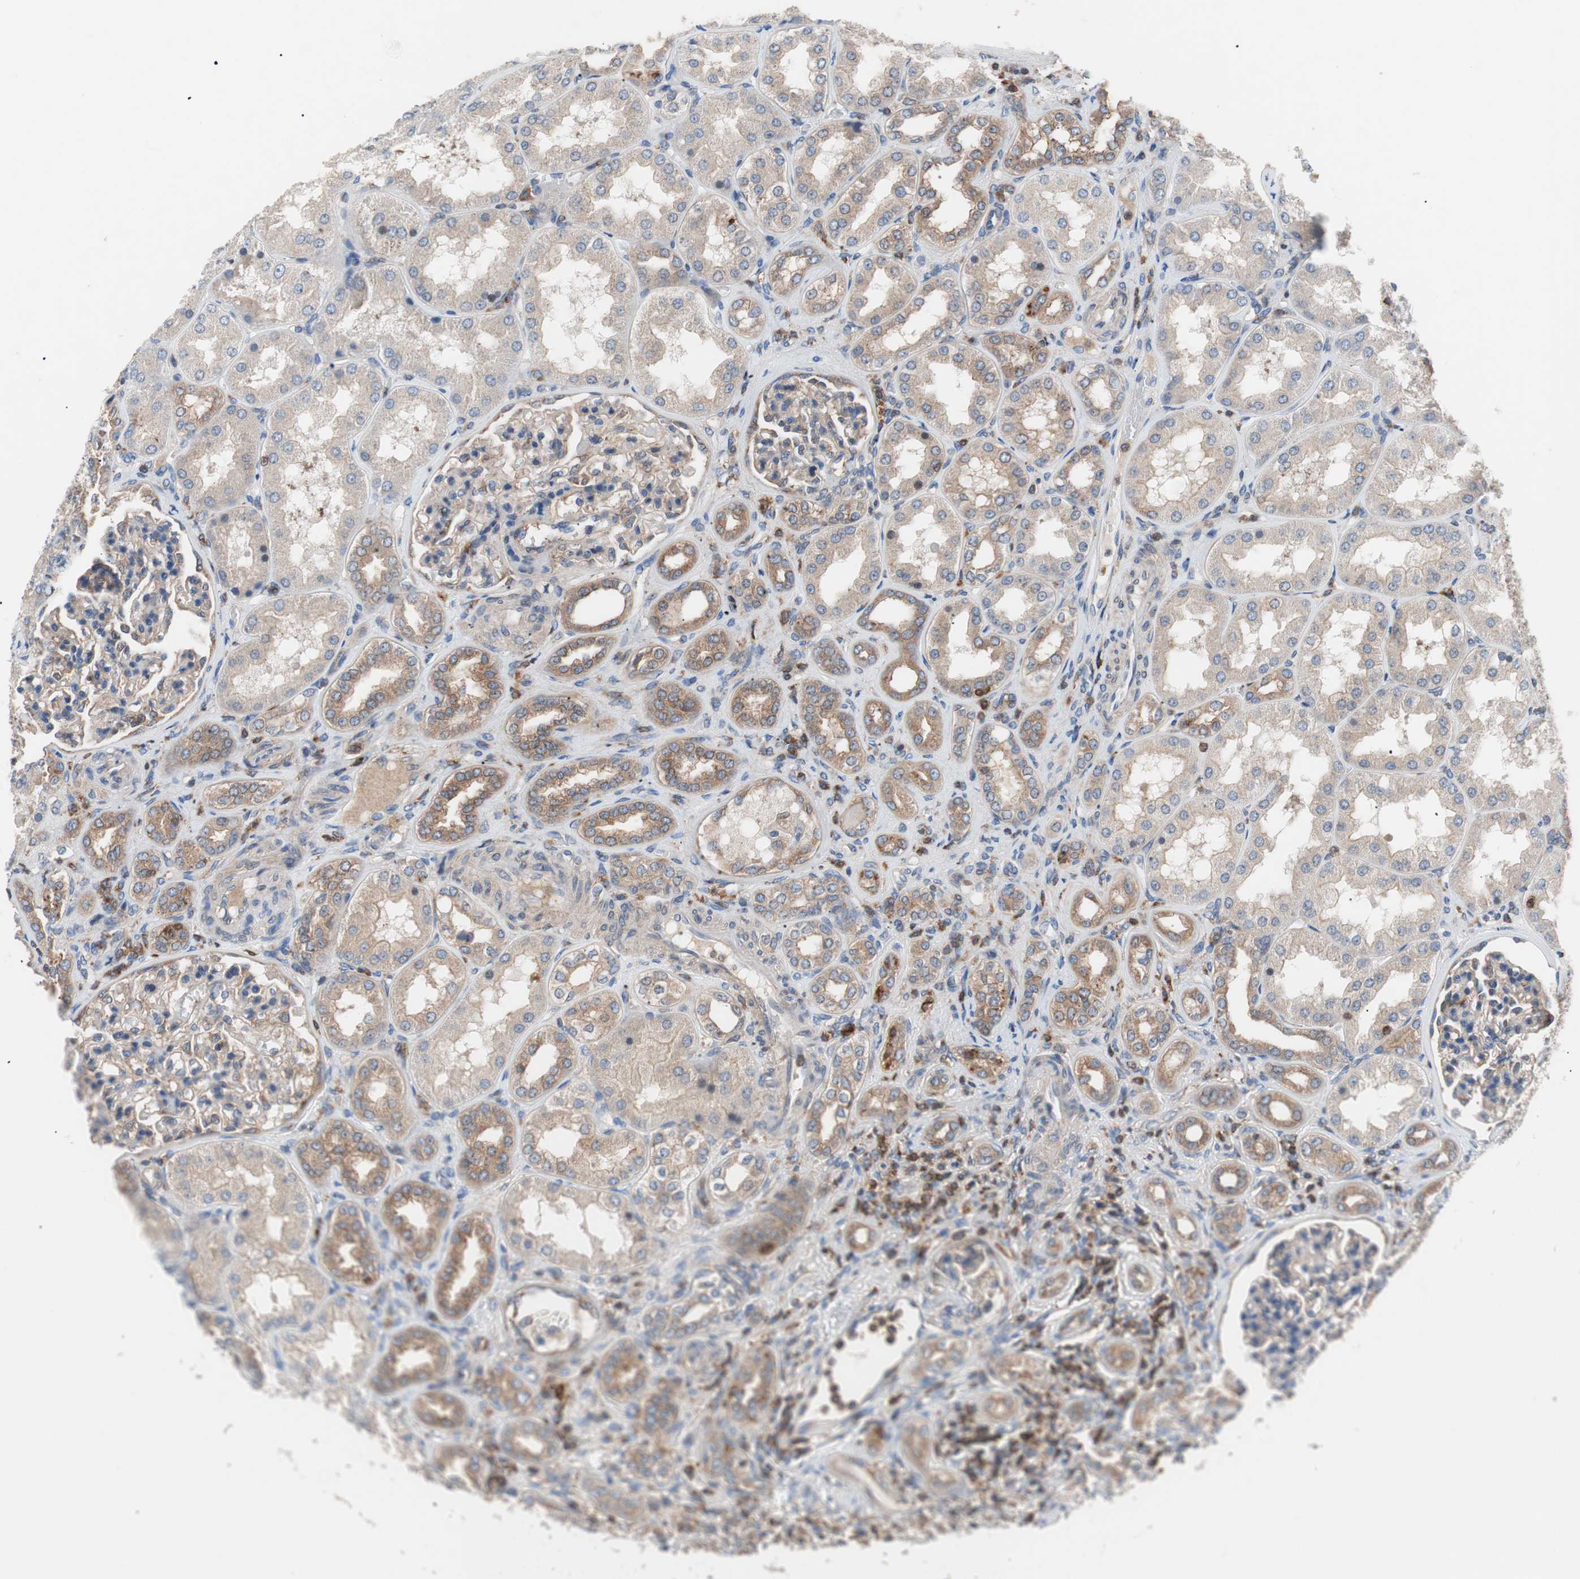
{"staining": {"intensity": "moderate", "quantity": ">75%", "location": "cytoplasmic/membranous"}, "tissue": "kidney", "cell_type": "Cells in glomeruli", "image_type": "normal", "snomed": [{"axis": "morphology", "description": "Normal tissue, NOS"}, {"axis": "topography", "description": "Kidney"}], "caption": "The image displays immunohistochemical staining of normal kidney. There is moderate cytoplasmic/membranous staining is appreciated in about >75% of cells in glomeruli.", "gene": "PIK3R1", "patient": {"sex": "female", "age": 56}}